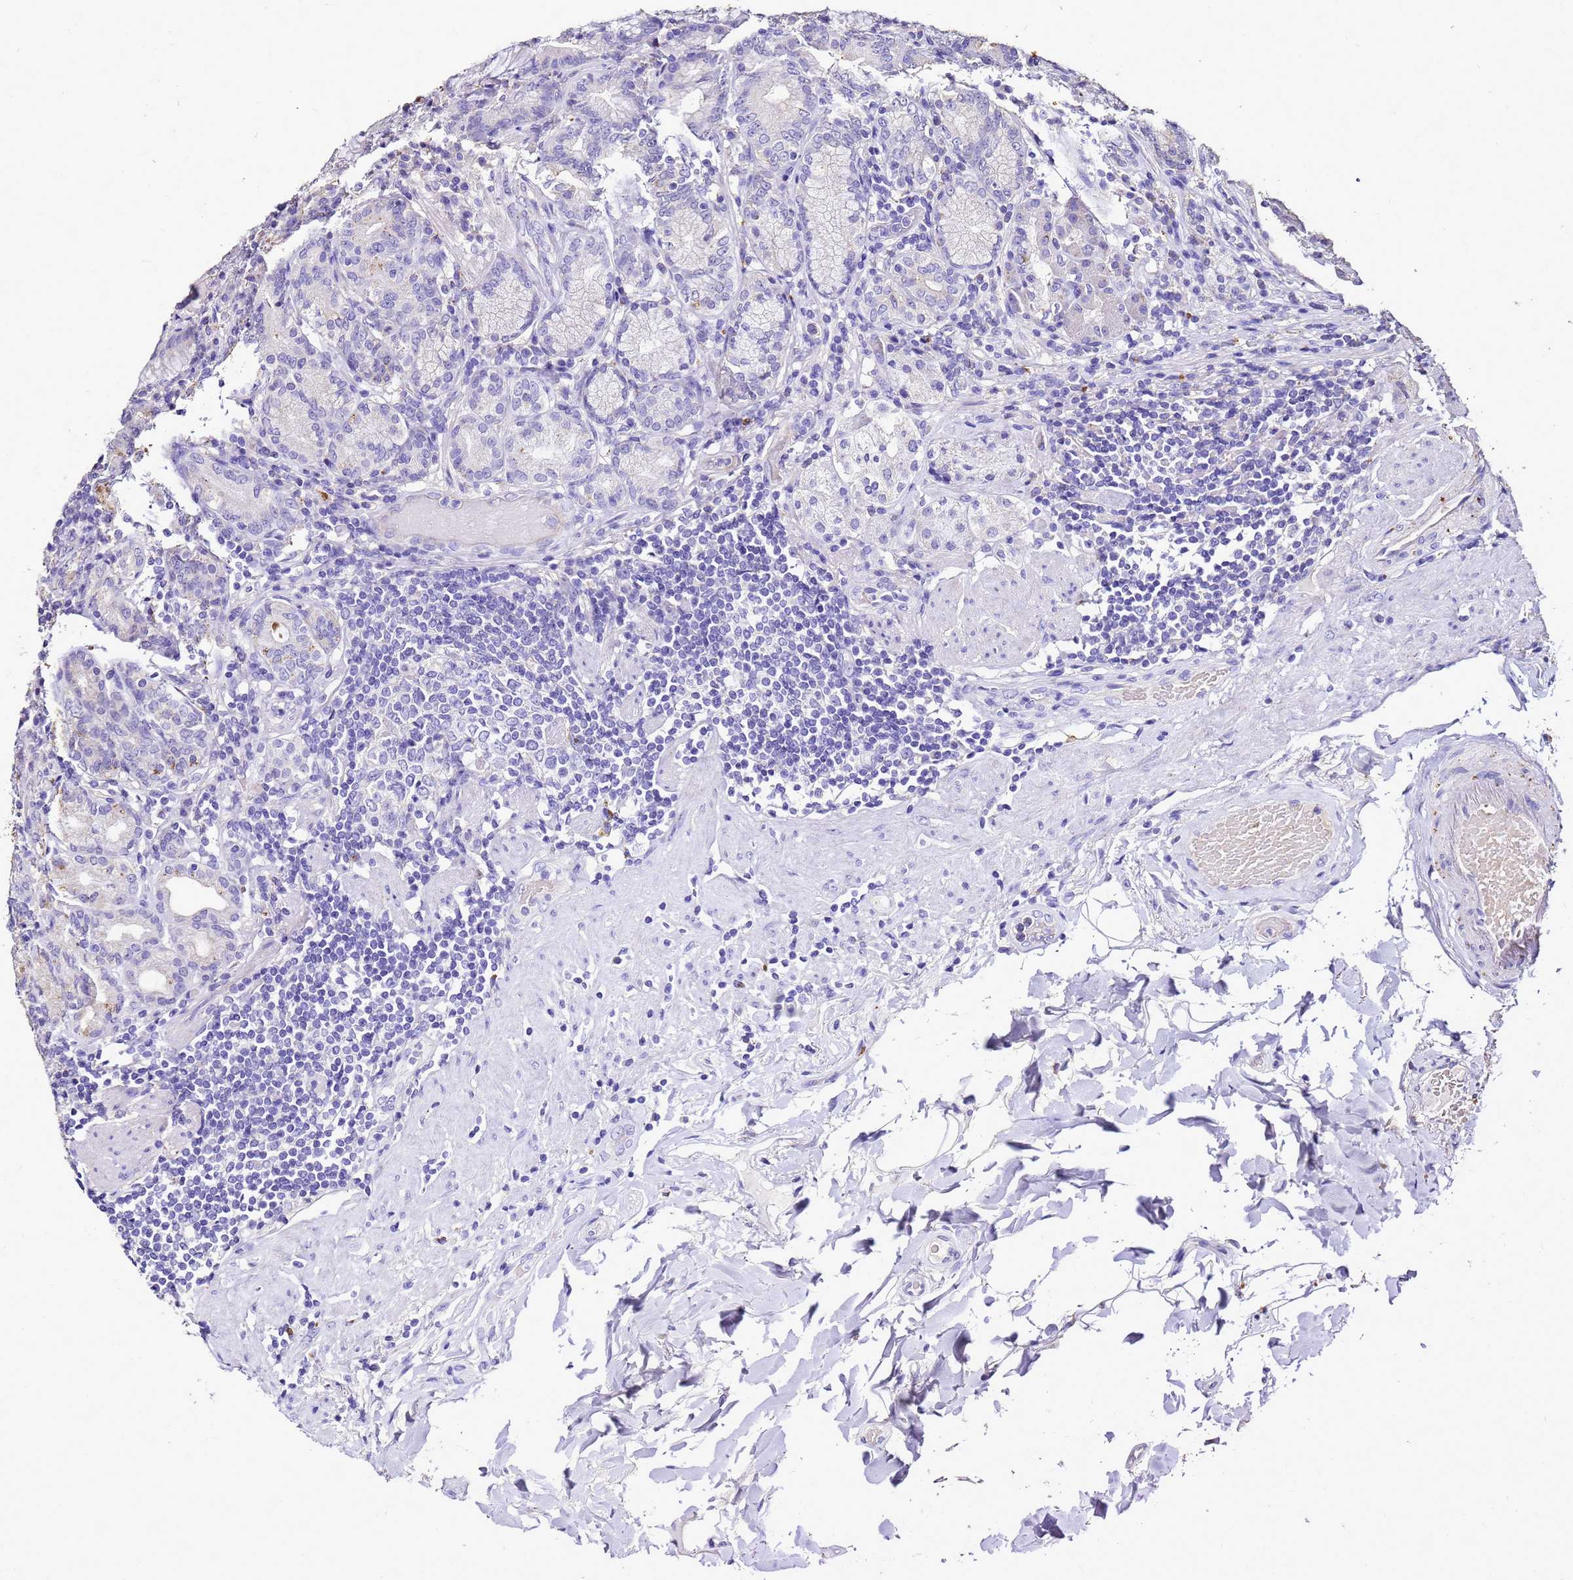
{"staining": {"intensity": "negative", "quantity": "none", "location": "none"}, "tissue": "stomach", "cell_type": "Glandular cells", "image_type": "normal", "snomed": [{"axis": "morphology", "description": "Normal tissue, NOS"}, {"axis": "topography", "description": "Stomach, upper"}, {"axis": "topography", "description": "Stomach, lower"}], "caption": "Glandular cells show no significant protein staining in benign stomach. (DAB (3,3'-diaminobenzidine) immunohistochemistry visualized using brightfield microscopy, high magnification).", "gene": "S100A2", "patient": {"sex": "female", "age": 76}}